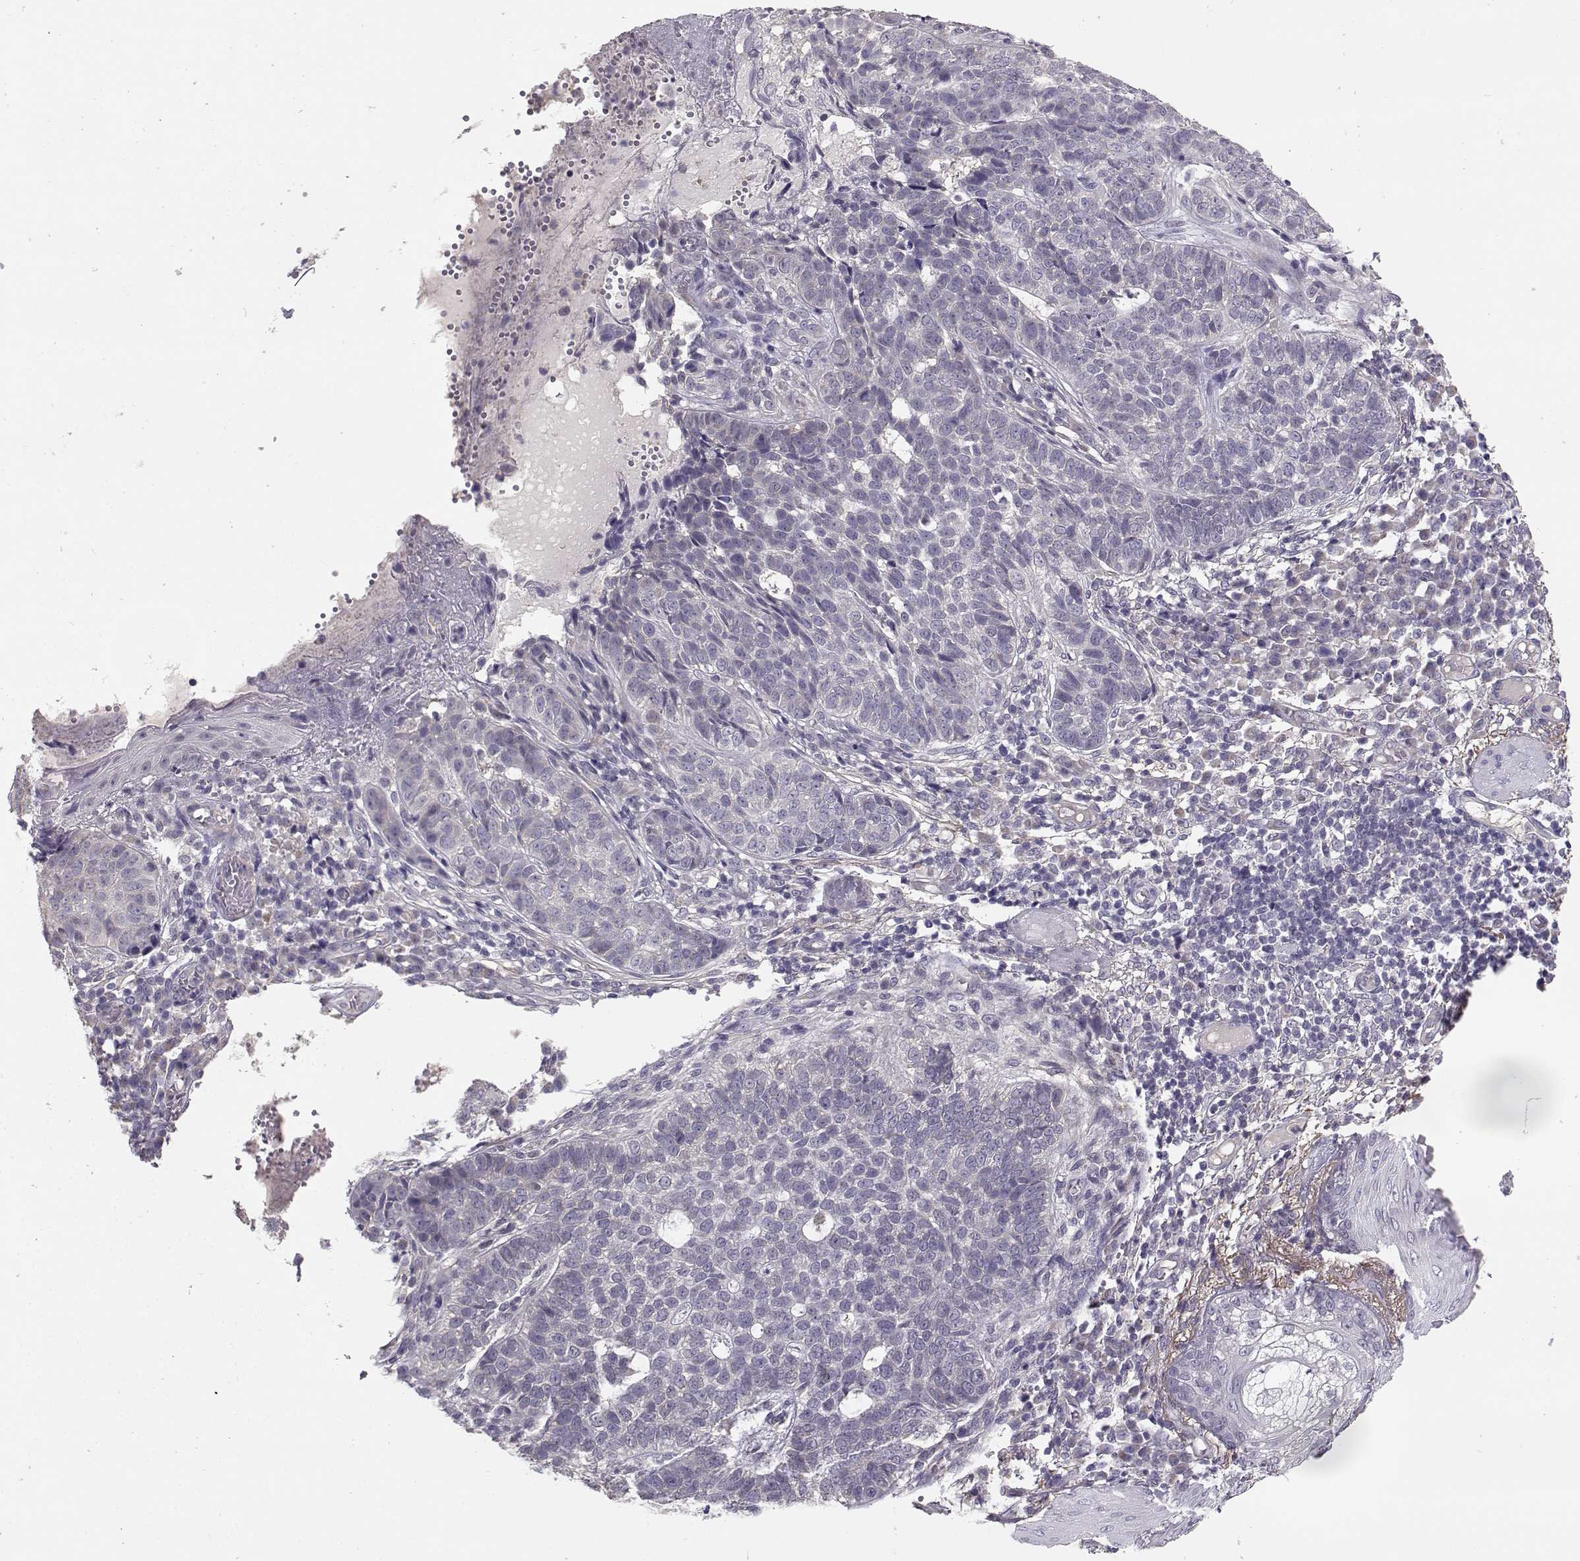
{"staining": {"intensity": "negative", "quantity": "none", "location": "none"}, "tissue": "skin cancer", "cell_type": "Tumor cells", "image_type": "cancer", "snomed": [{"axis": "morphology", "description": "Basal cell carcinoma"}, {"axis": "topography", "description": "Skin"}], "caption": "Immunohistochemistry of skin cancer (basal cell carcinoma) demonstrates no staining in tumor cells. (Stains: DAB (3,3'-diaminobenzidine) immunohistochemistry (IHC) with hematoxylin counter stain, Microscopy: brightfield microscopy at high magnification).", "gene": "TMEM145", "patient": {"sex": "female", "age": 69}}